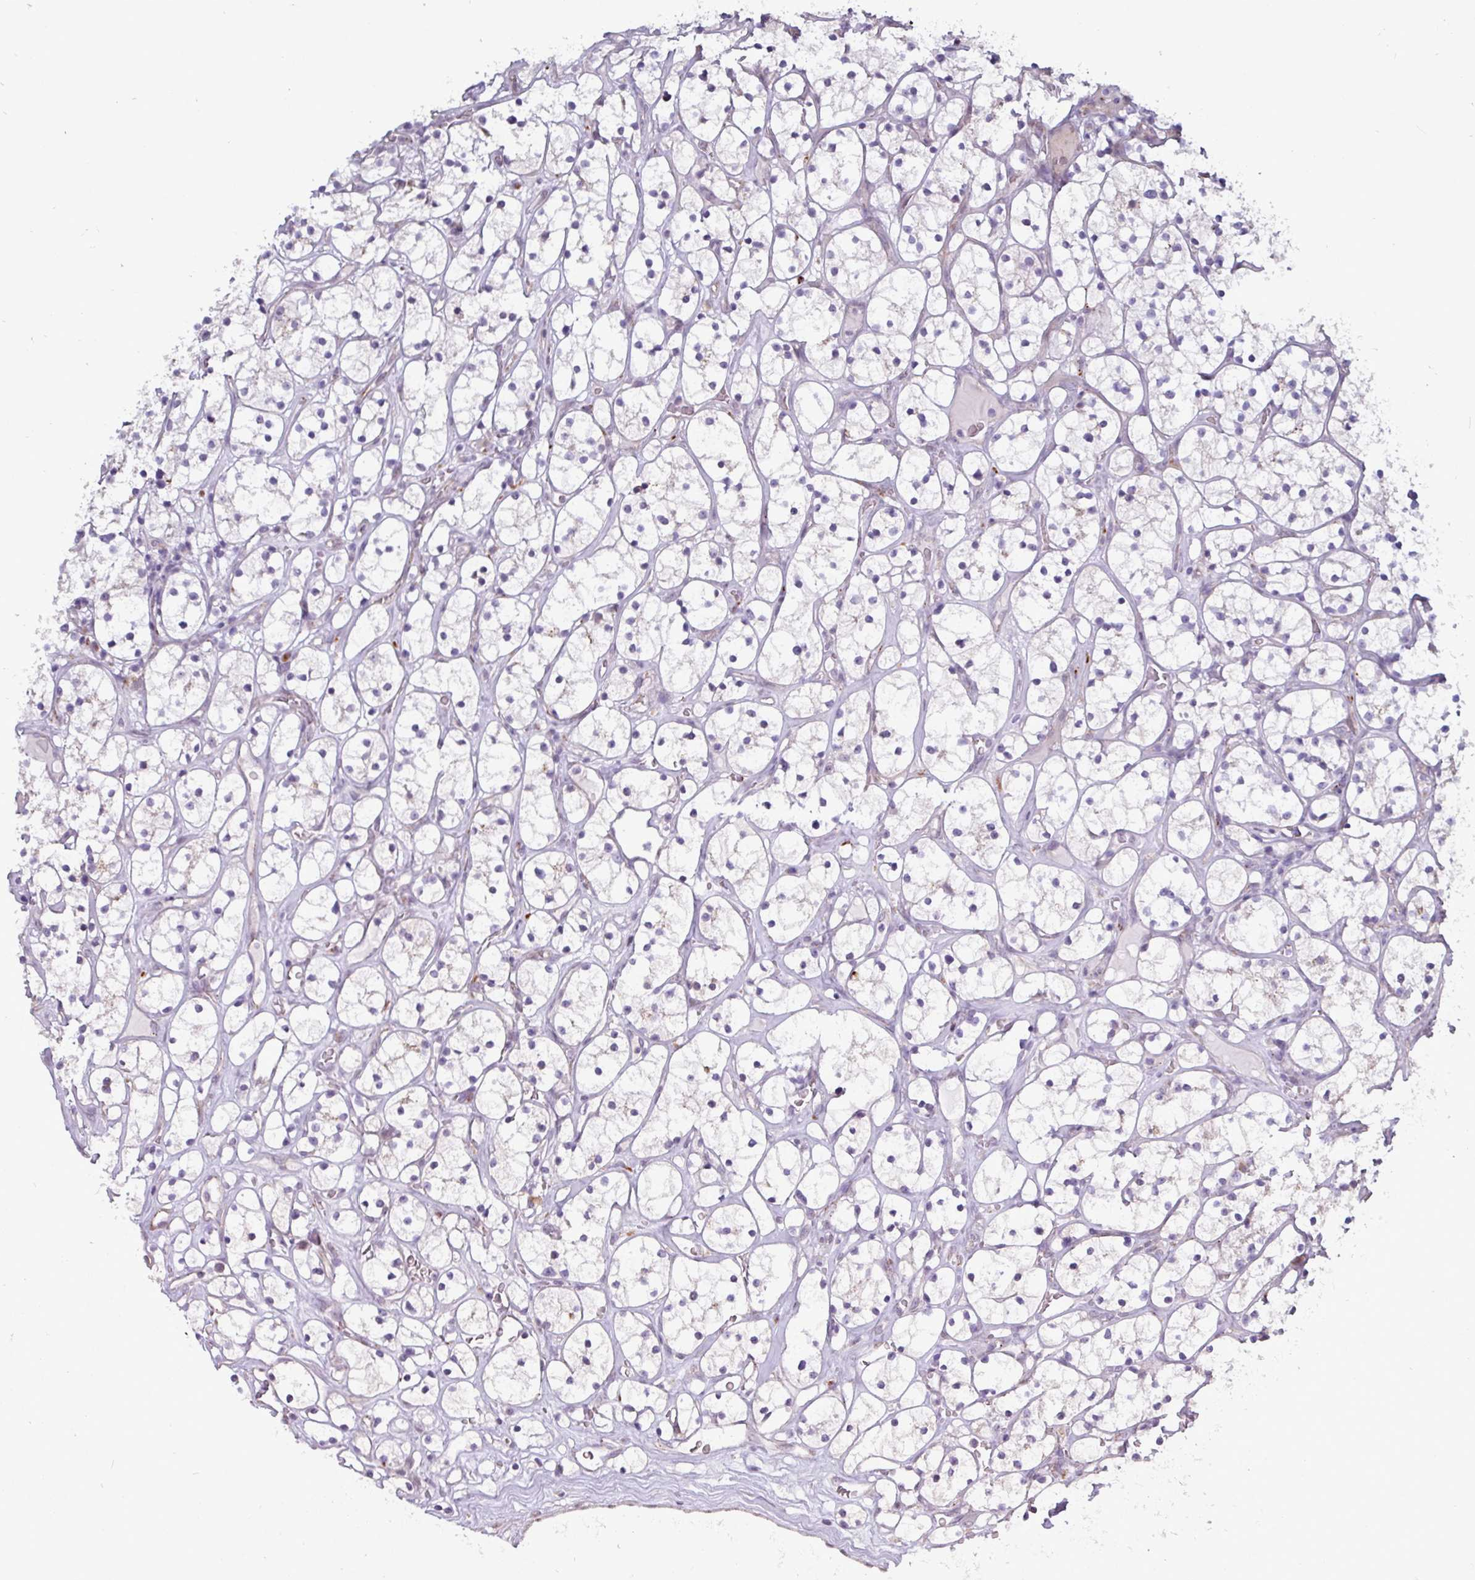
{"staining": {"intensity": "negative", "quantity": "none", "location": "none"}, "tissue": "renal cancer", "cell_type": "Tumor cells", "image_type": "cancer", "snomed": [{"axis": "morphology", "description": "Adenocarcinoma, NOS"}, {"axis": "topography", "description": "Kidney"}], "caption": "Renal cancer (adenocarcinoma) was stained to show a protein in brown. There is no significant positivity in tumor cells.", "gene": "AMIGO2", "patient": {"sex": "female", "age": 64}}